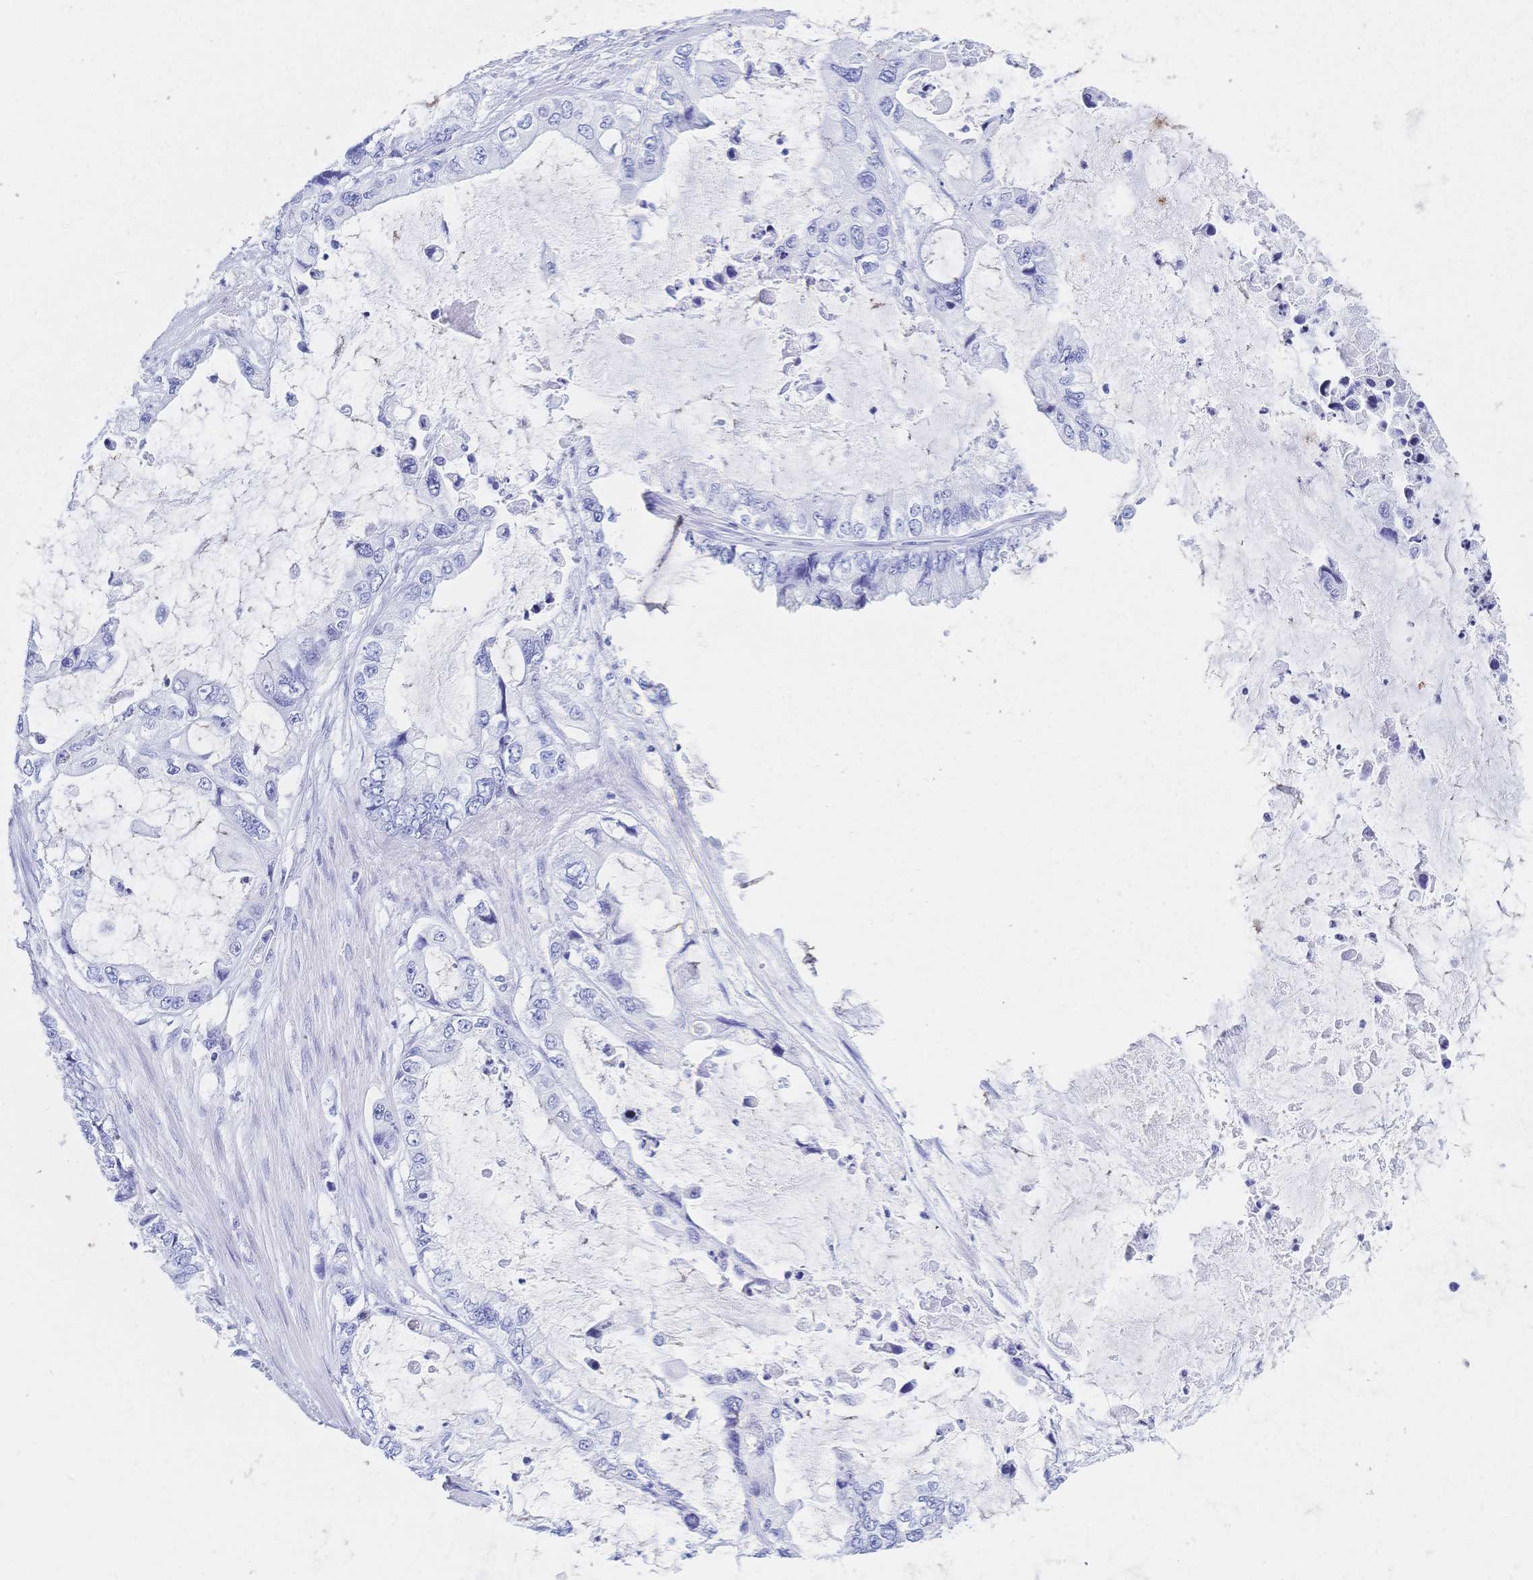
{"staining": {"intensity": "negative", "quantity": "none", "location": "none"}, "tissue": "stomach cancer", "cell_type": "Tumor cells", "image_type": "cancer", "snomed": [{"axis": "morphology", "description": "Adenocarcinoma, NOS"}, {"axis": "topography", "description": "Pancreas"}, {"axis": "topography", "description": "Stomach, upper"}, {"axis": "topography", "description": "Stomach"}], "caption": "Immunohistochemical staining of human stomach adenocarcinoma displays no significant staining in tumor cells.", "gene": "MEP1B", "patient": {"sex": "male", "age": 77}}